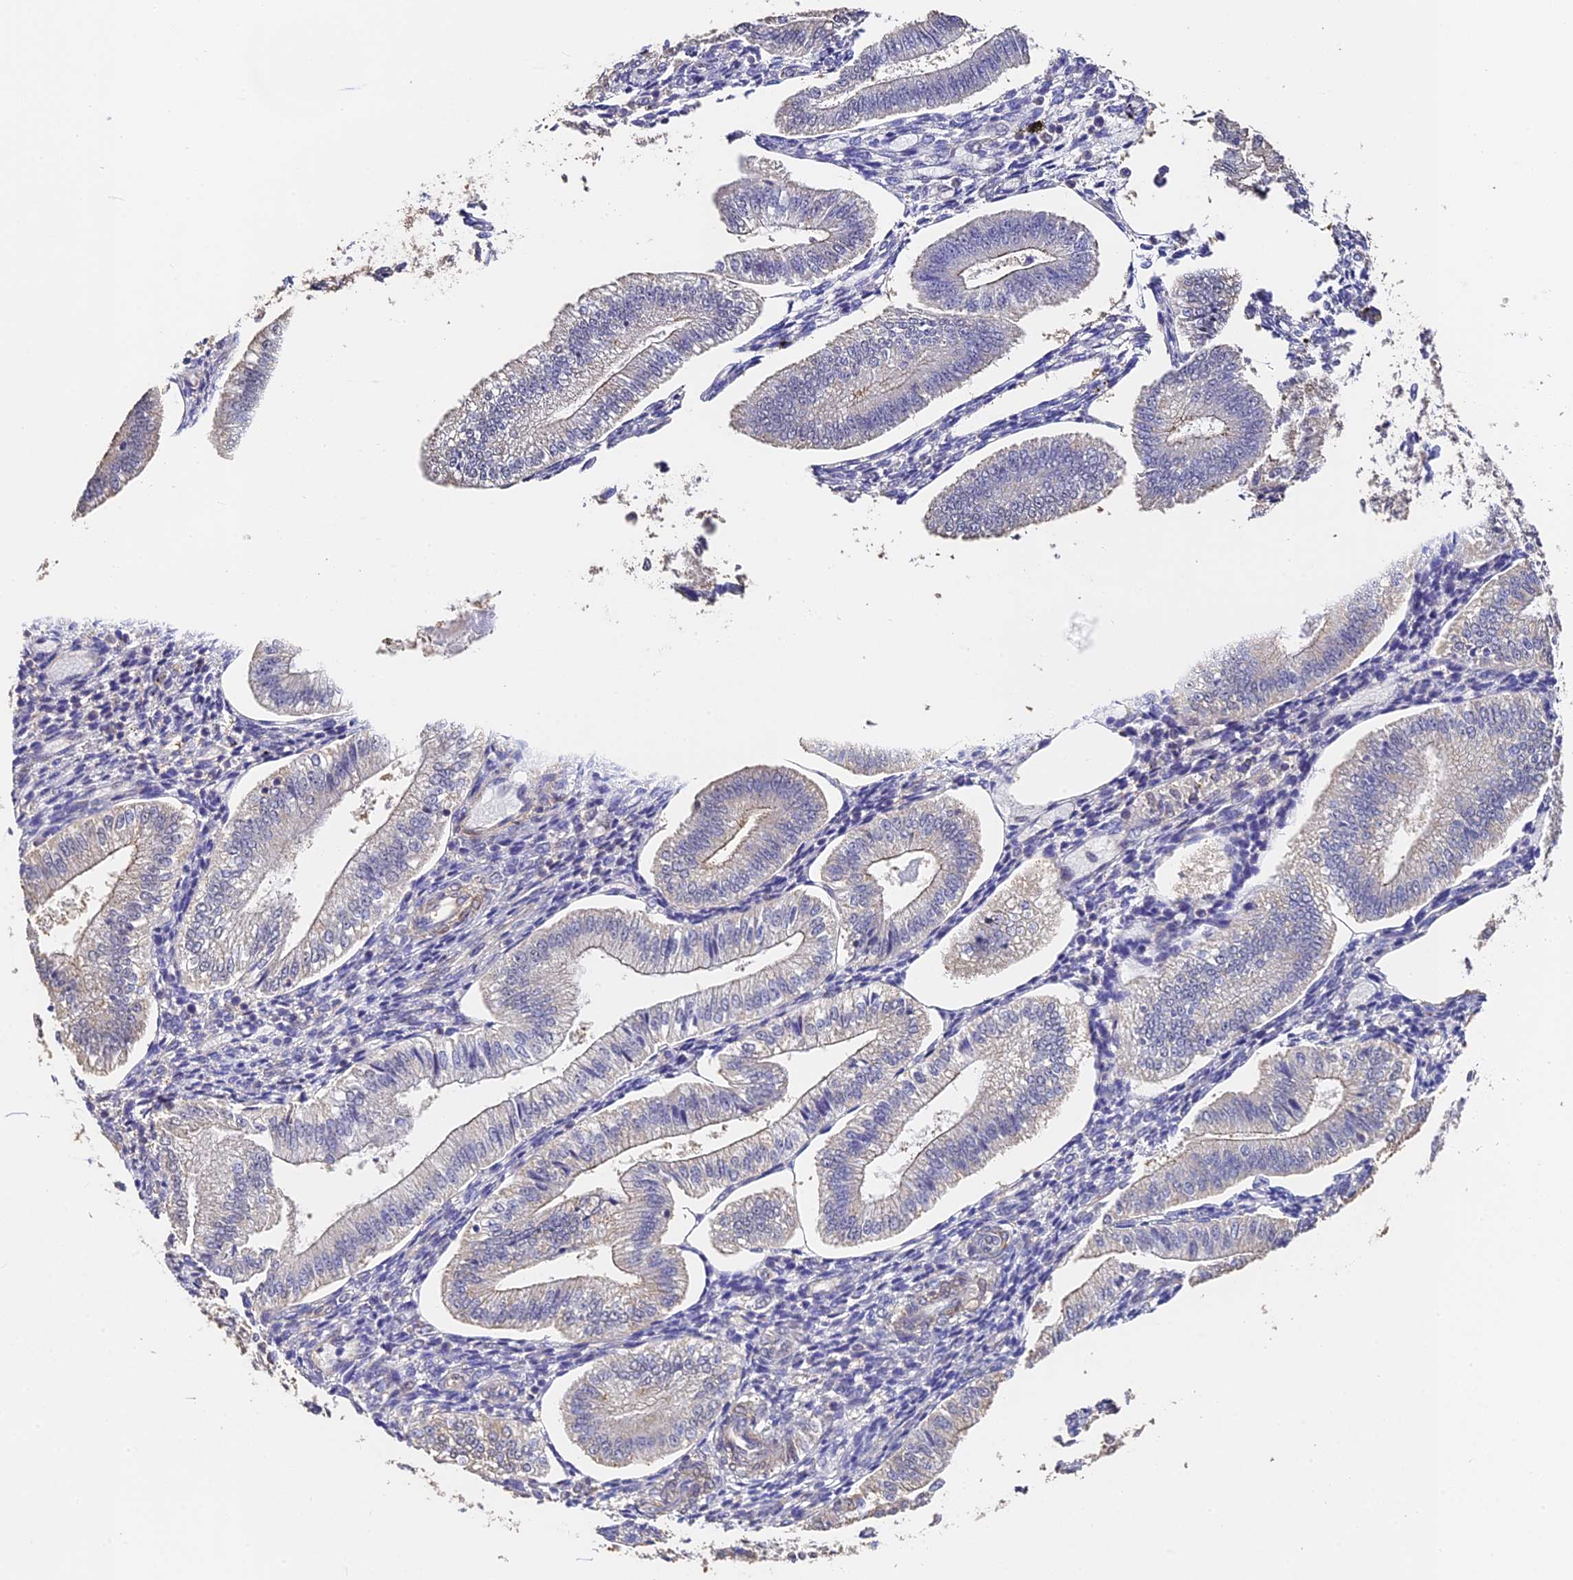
{"staining": {"intensity": "negative", "quantity": "none", "location": "none"}, "tissue": "endometrium", "cell_type": "Cells in endometrial stroma", "image_type": "normal", "snomed": [{"axis": "morphology", "description": "Normal tissue, NOS"}, {"axis": "topography", "description": "Endometrium"}], "caption": "IHC of benign endometrium demonstrates no expression in cells in endometrial stroma.", "gene": "SLC11A1", "patient": {"sex": "female", "age": 34}}